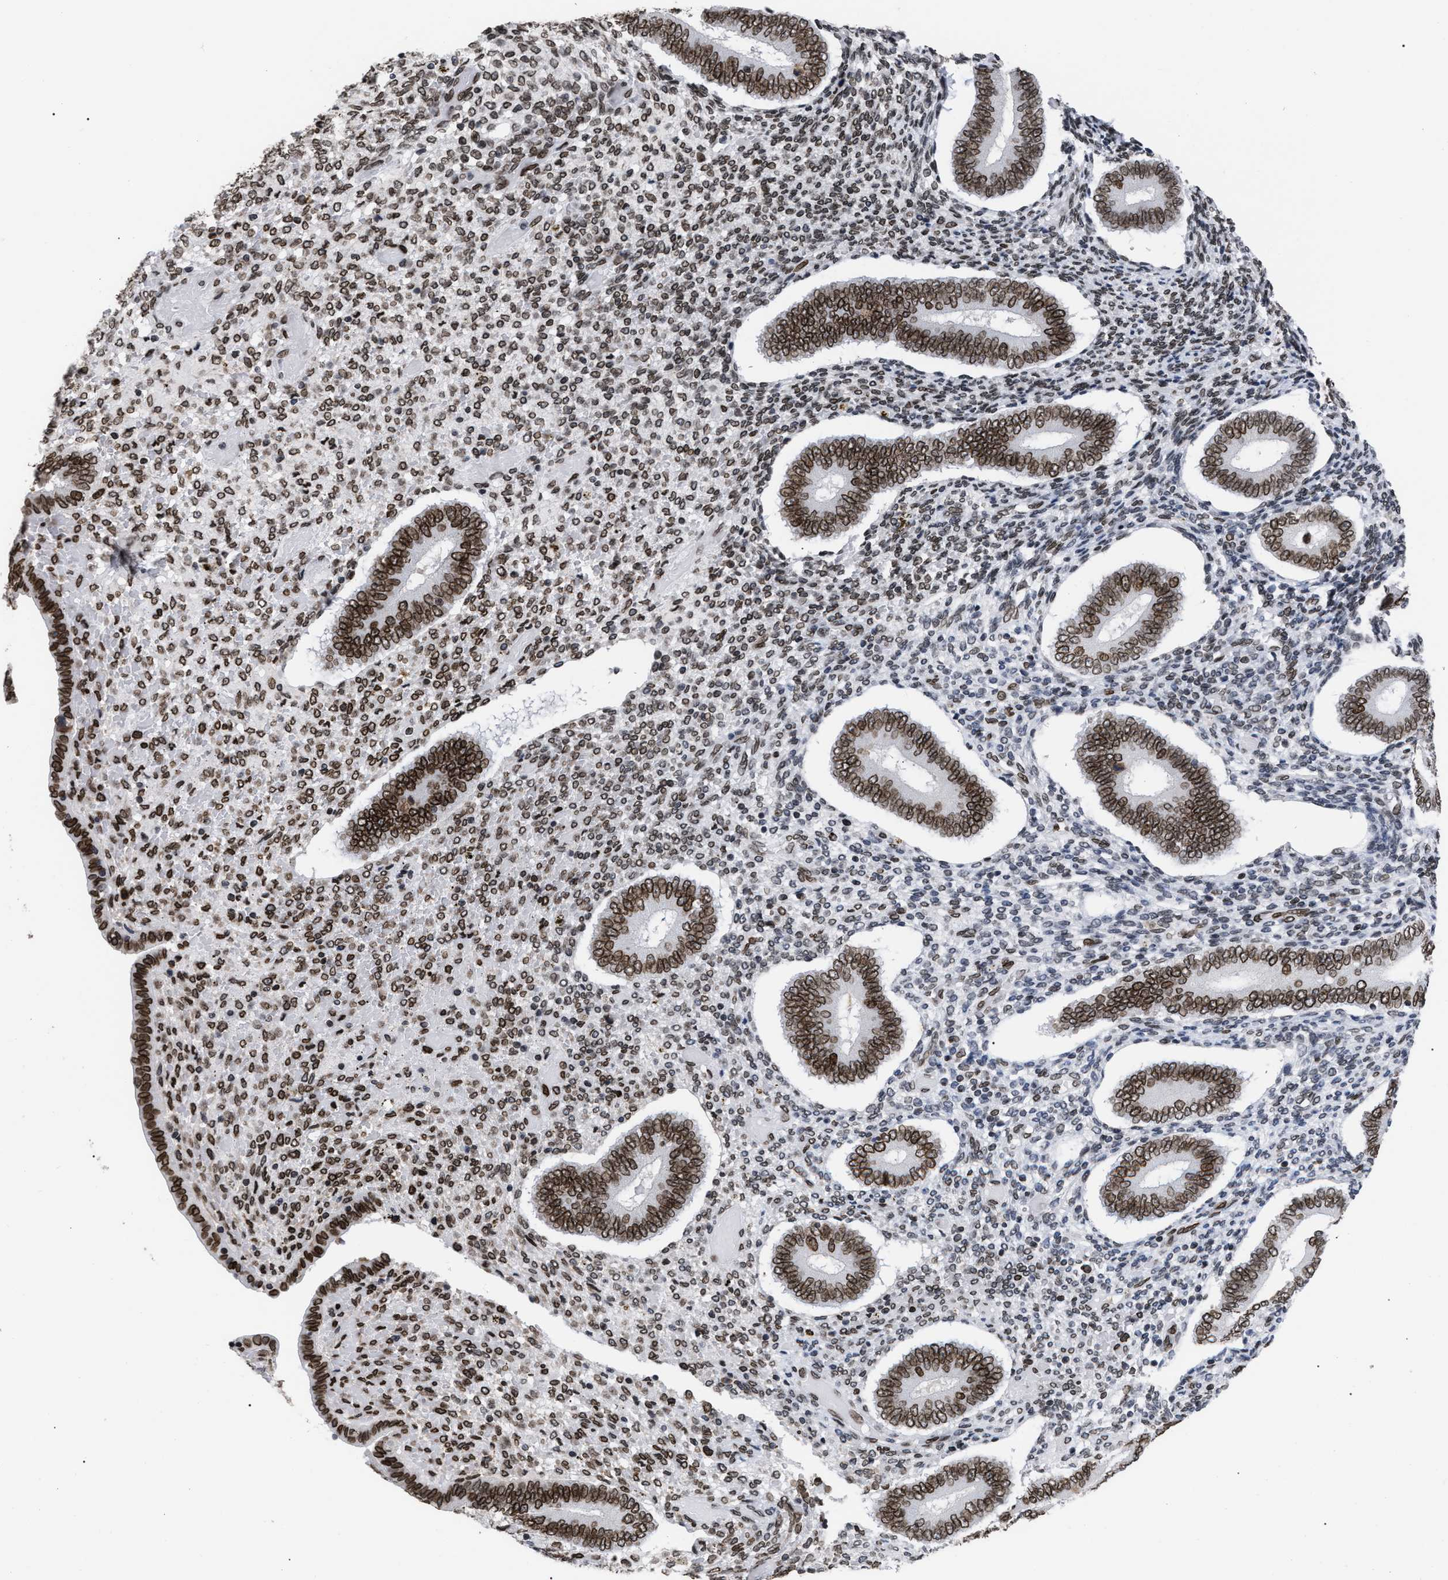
{"staining": {"intensity": "strong", "quantity": "25%-75%", "location": "cytoplasmic/membranous,nuclear"}, "tissue": "endometrium", "cell_type": "Cells in endometrial stroma", "image_type": "normal", "snomed": [{"axis": "morphology", "description": "Normal tissue, NOS"}, {"axis": "topography", "description": "Endometrium"}], "caption": "Immunohistochemistry (IHC) of benign human endometrium shows high levels of strong cytoplasmic/membranous,nuclear staining in approximately 25%-75% of cells in endometrial stroma.", "gene": "TPR", "patient": {"sex": "female", "age": 42}}